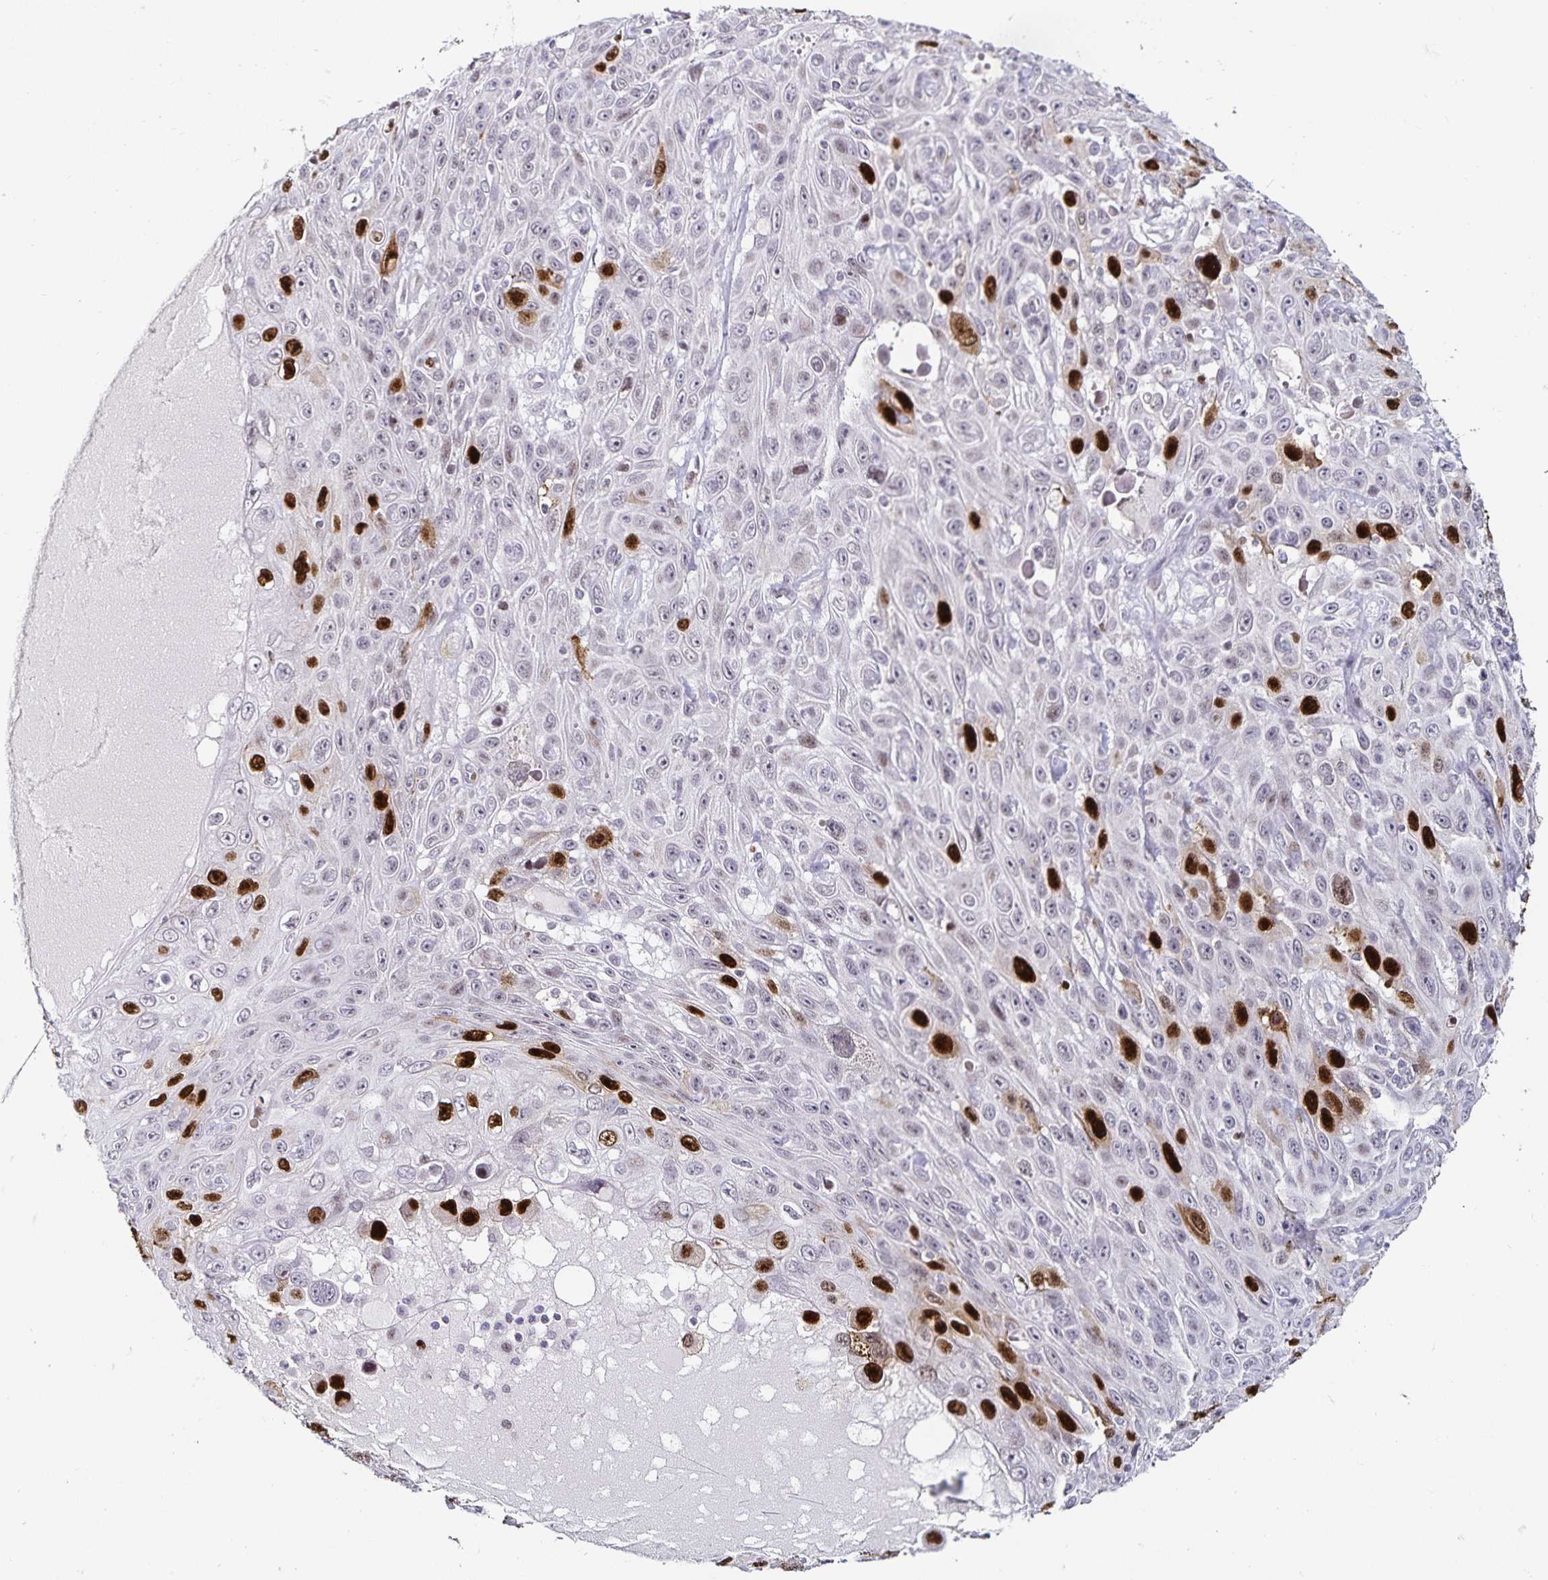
{"staining": {"intensity": "strong", "quantity": "<25%", "location": "nuclear"}, "tissue": "skin cancer", "cell_type": "Tumor cells", "image_type": "cancer", "snomed": [{"axis": "morphology", "description": "Squamous cell carcinoma, NOS"}, {"axis": "topography", "description": "Skin"}], "caption": "A medium amount of strong nuclear staining is appreciated in approximately <25% of tumor cells in skin squamous cell carcinoma tissue.", "gene": "ANLN", "patient": {"sex": "male", "age": 82}}